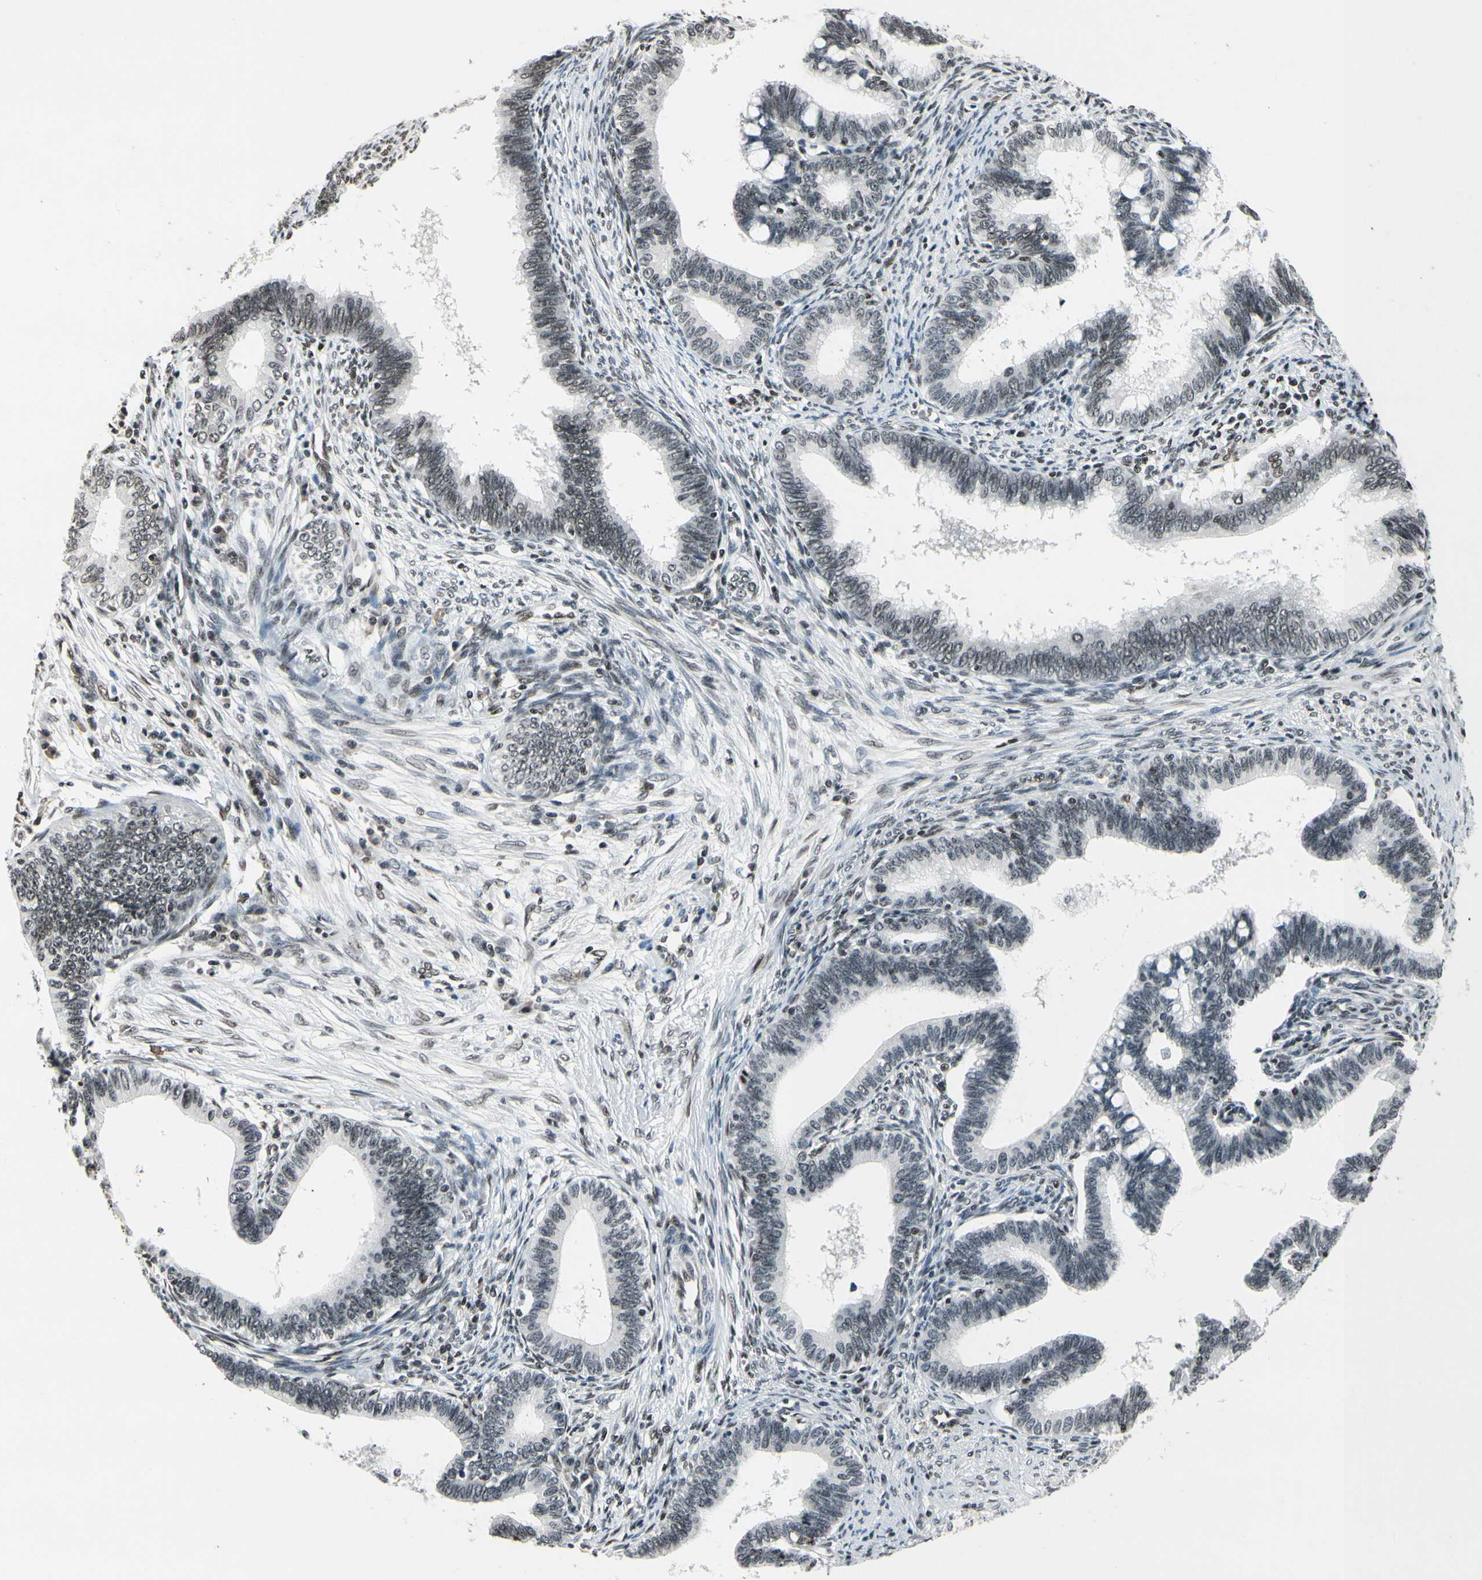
{"staining": {"intensity": "weak", "quantity": "25%-75%", "location": "nuclear"}, "tissue": "cervical cancer", "cell_type": "Tumor cells", "image_type": "cancer", "snomed": [{"axis": "morphology", "description": "Adenocarcinoma, NOS"}, {"axis": "topography", "description": "Cervix"}], "caption": "Cervical cancer tissue reveals weak nuclear expression in about 25%-75% of tumor cells", "gene": "RECQL", "patient": {"sex": "female", "age": 36}}